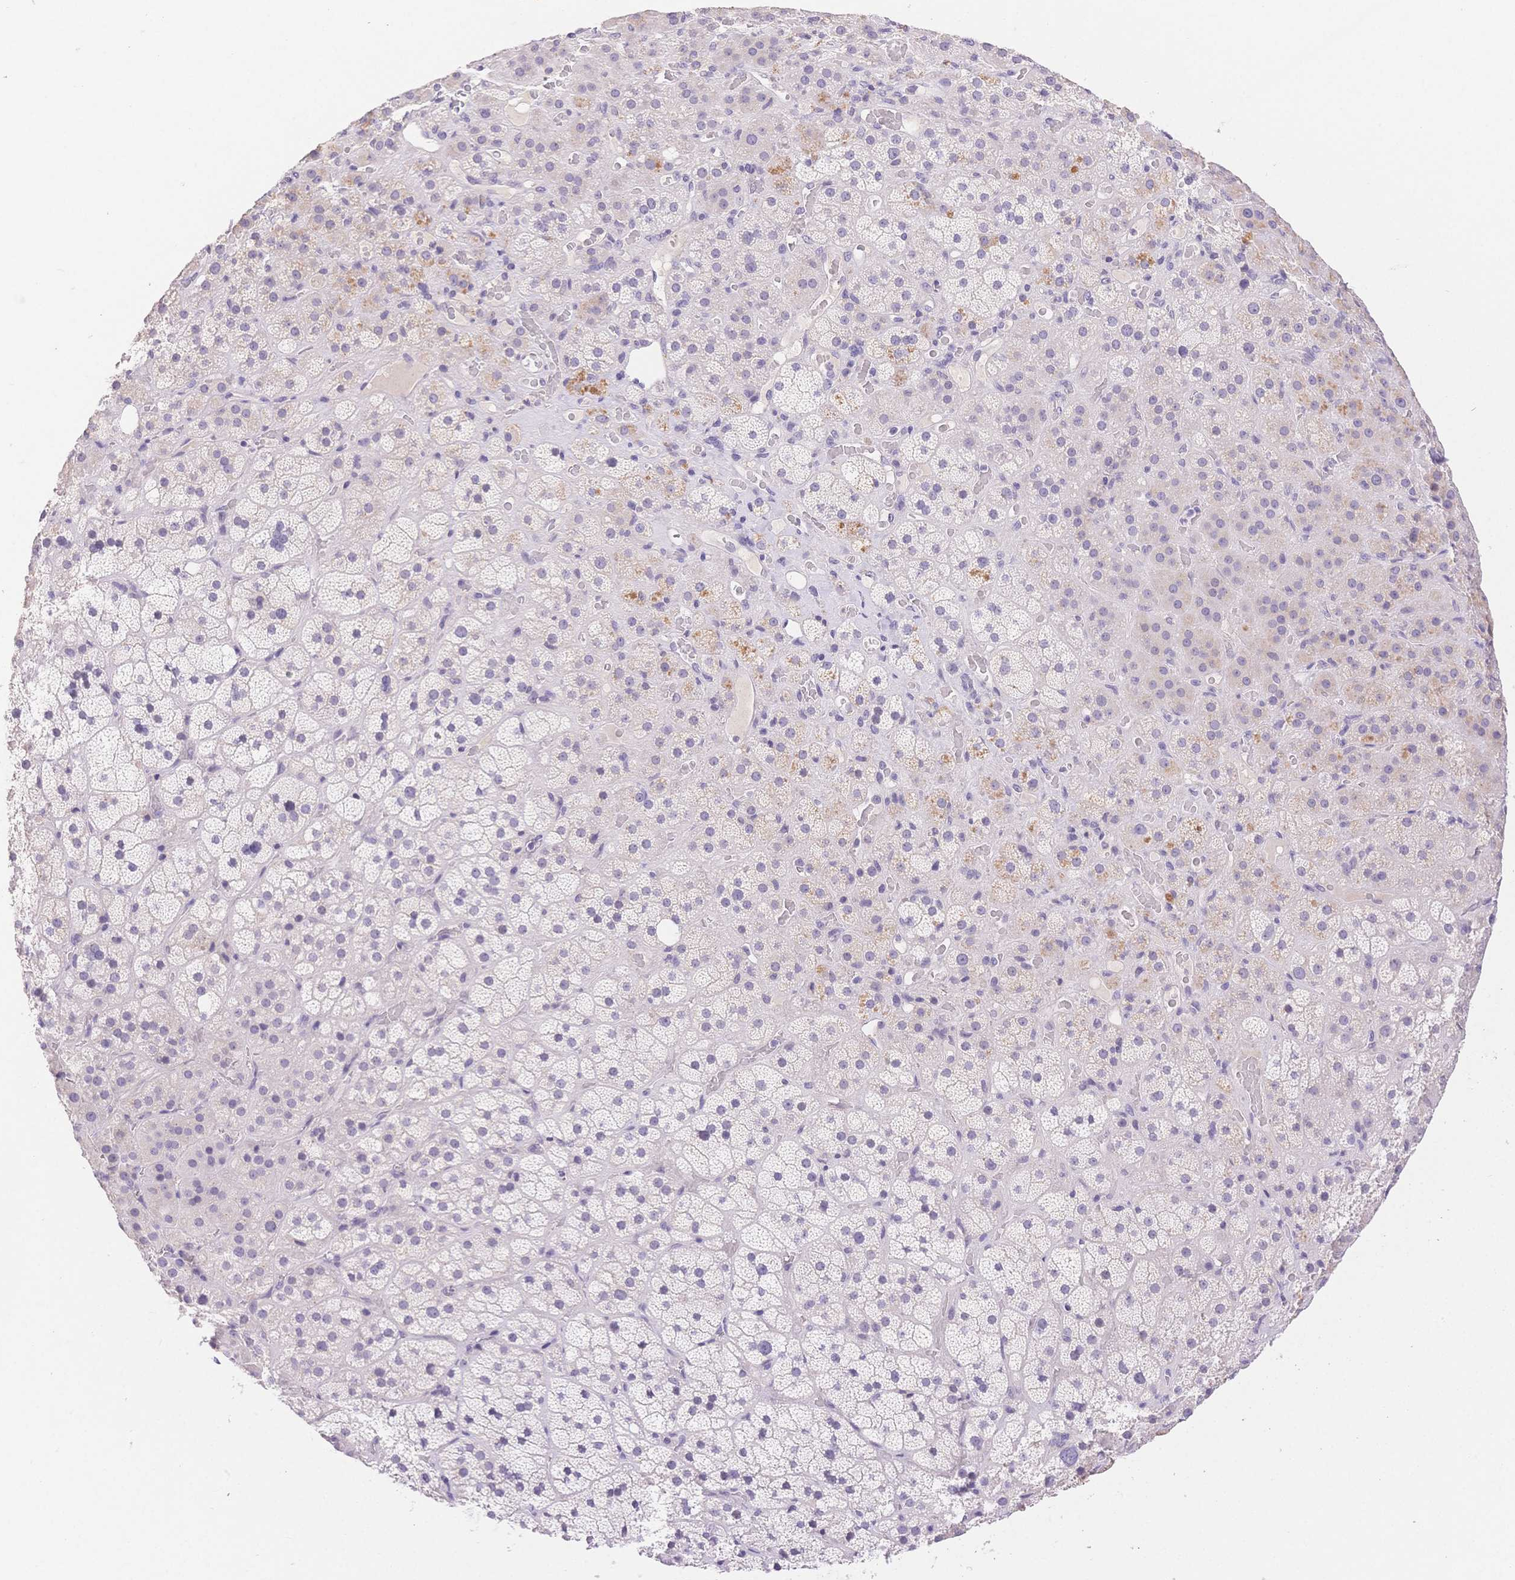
{"staining": {"intensity": "moderate", "quantity": "<25%", "location": "cytoplasmic/membranous"}, "tissue": "adrenal gland", "cell_type": "Glandular cells", "image_type": "normal", "snomed": [{"axis": "morphology", "description": "Normal tissue, NOS"}, {"axis": "topography", "description": "Adrenal gland"}], "caption": "This is a photomicrograph of immunohistochemistry staining of benign adrenal gland, which shows moderate expression in the cytoplasmic/membranous of glandular cells.", "gene": "MYOM1", "patient": {"sex": "male", "age": 57}}